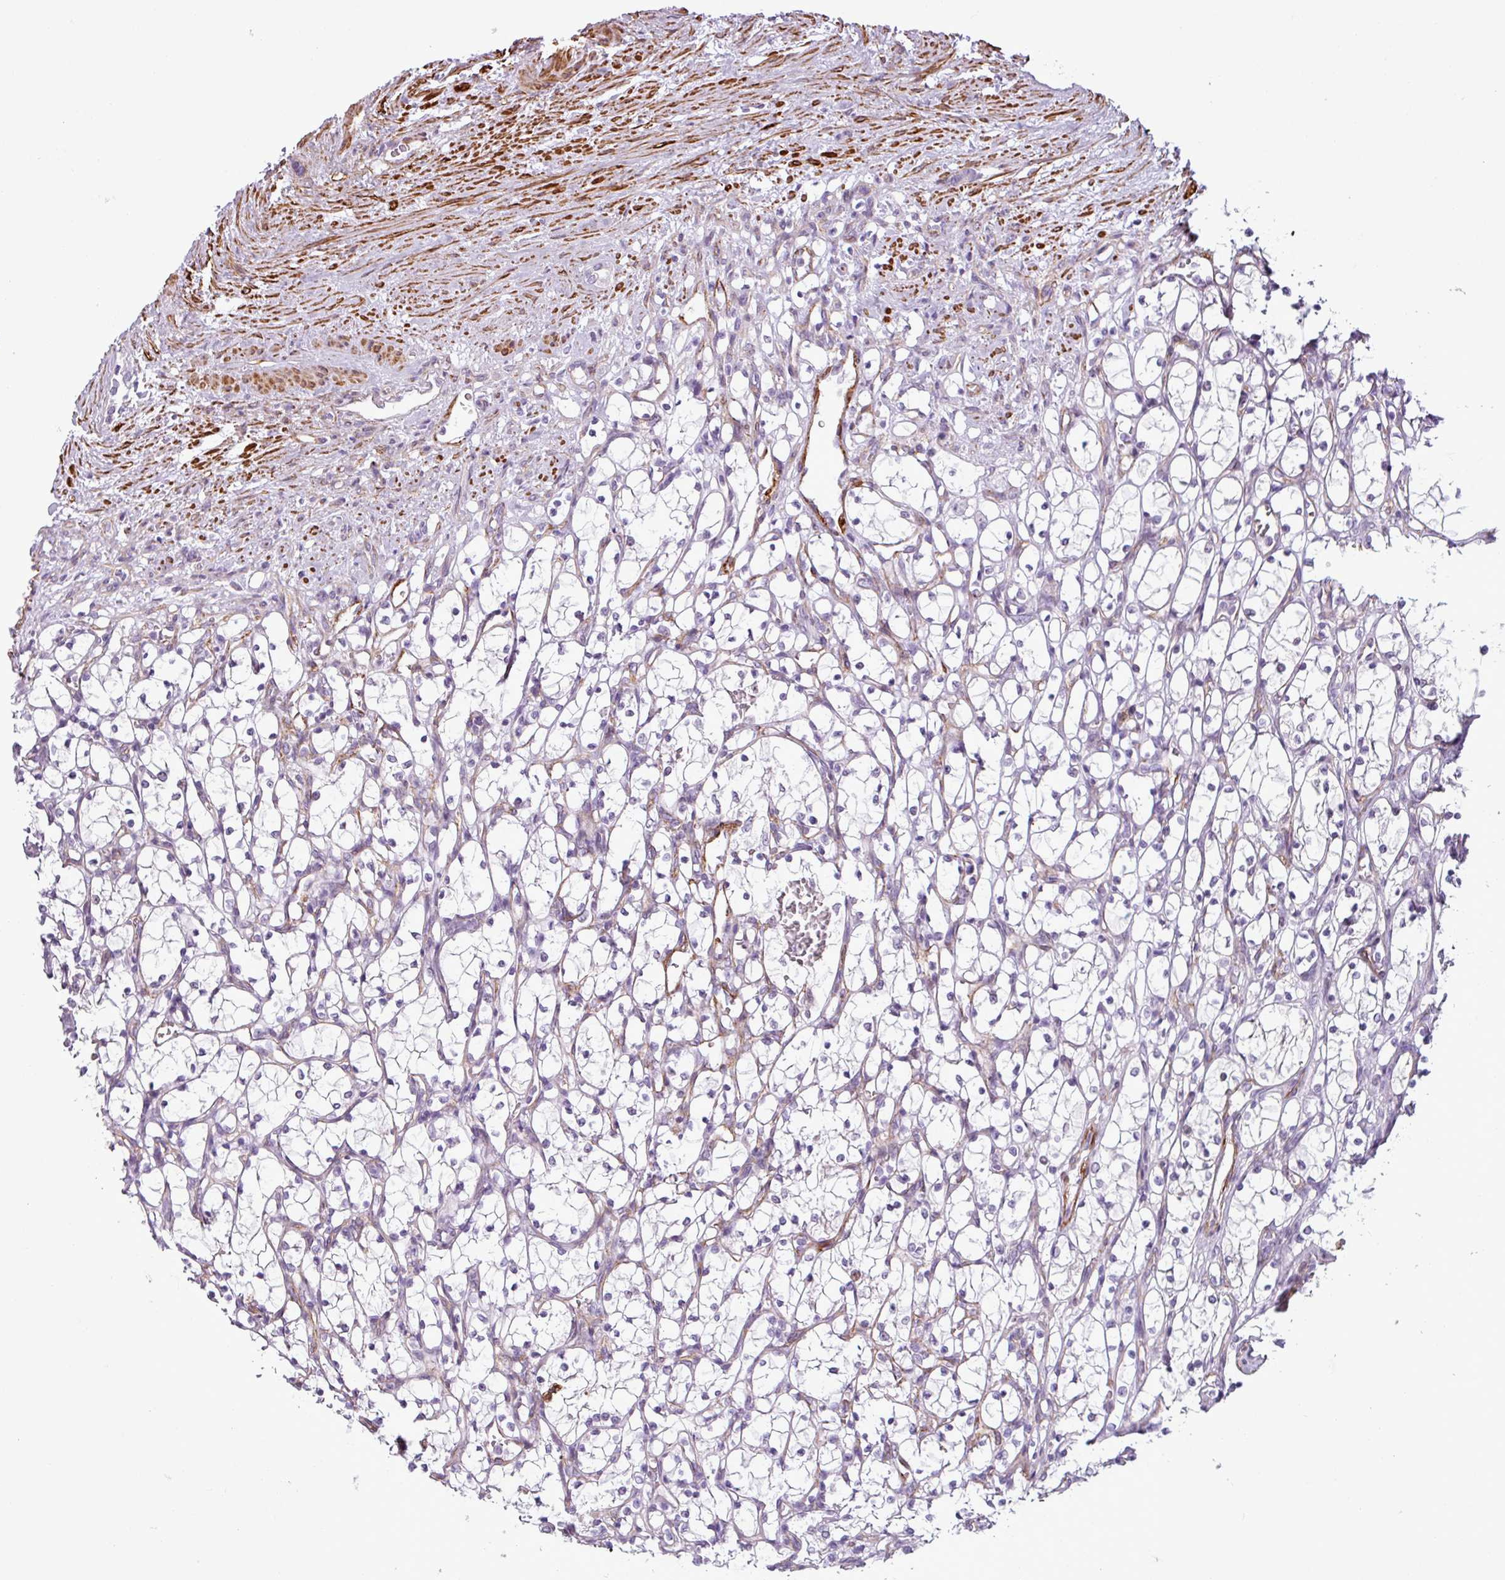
{"staining": {"intensity": "negative", "quantity": "none", "location": "none"}, "tissue": "renal cancer", "cell_type": "Tumor cells", "image_type": "cancer", "snomed": [{"axis": "morphology", "description": "Adenocarcinoma, NOS"}, {"axis": "topography", "description": "Kidney"}], "caption": "Immunohistochemical staining of renal cancer (adenocarcinoma) reveals no significant positivity in tumor cells.", "gene": "ATP10A", "patient": {"sex": "female", "age": 69}}